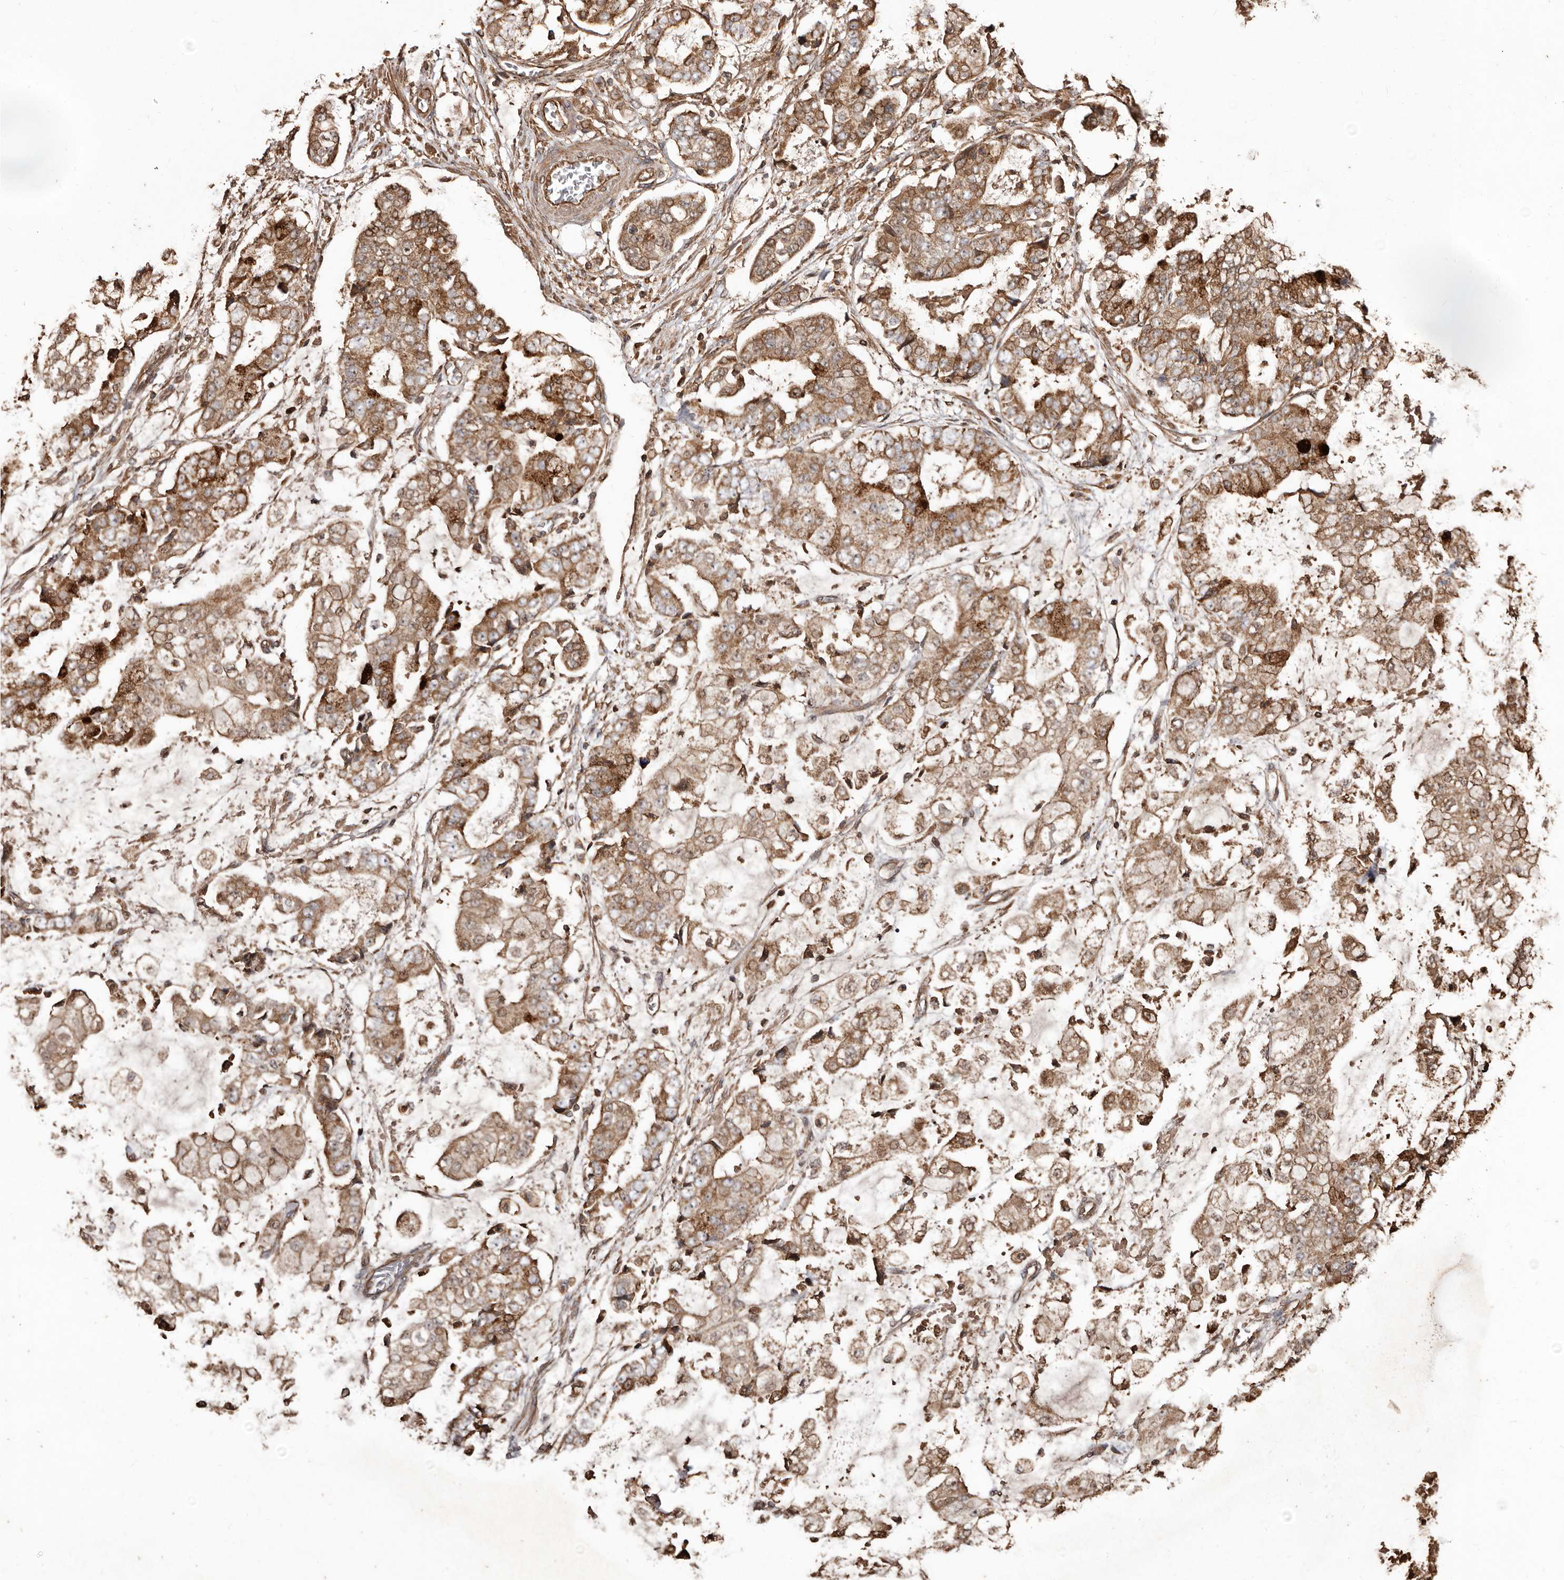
{"staining": {"intensity": "moderate", "quantity": ">75%", "location": "cytoplasmic/membranous"}, "tissue": "stomach cancer", "cell_type": "Tumor cells", "image_type": "cancer", "snomed": [{"axis": "morphology", "description": "Adenocarcinoma, NOS"}, {"axis": "topography", "description": "Stomach"}], "caption": "The immunohistochemical stain highlights moderate cytoplasmic/membranous positivity in tumor cells of adenocarcinoma (stomach) tissue. Nuclei are stained in blue.", "gene": "MACC1", "patient": {"sex": "male", "age": 76}}